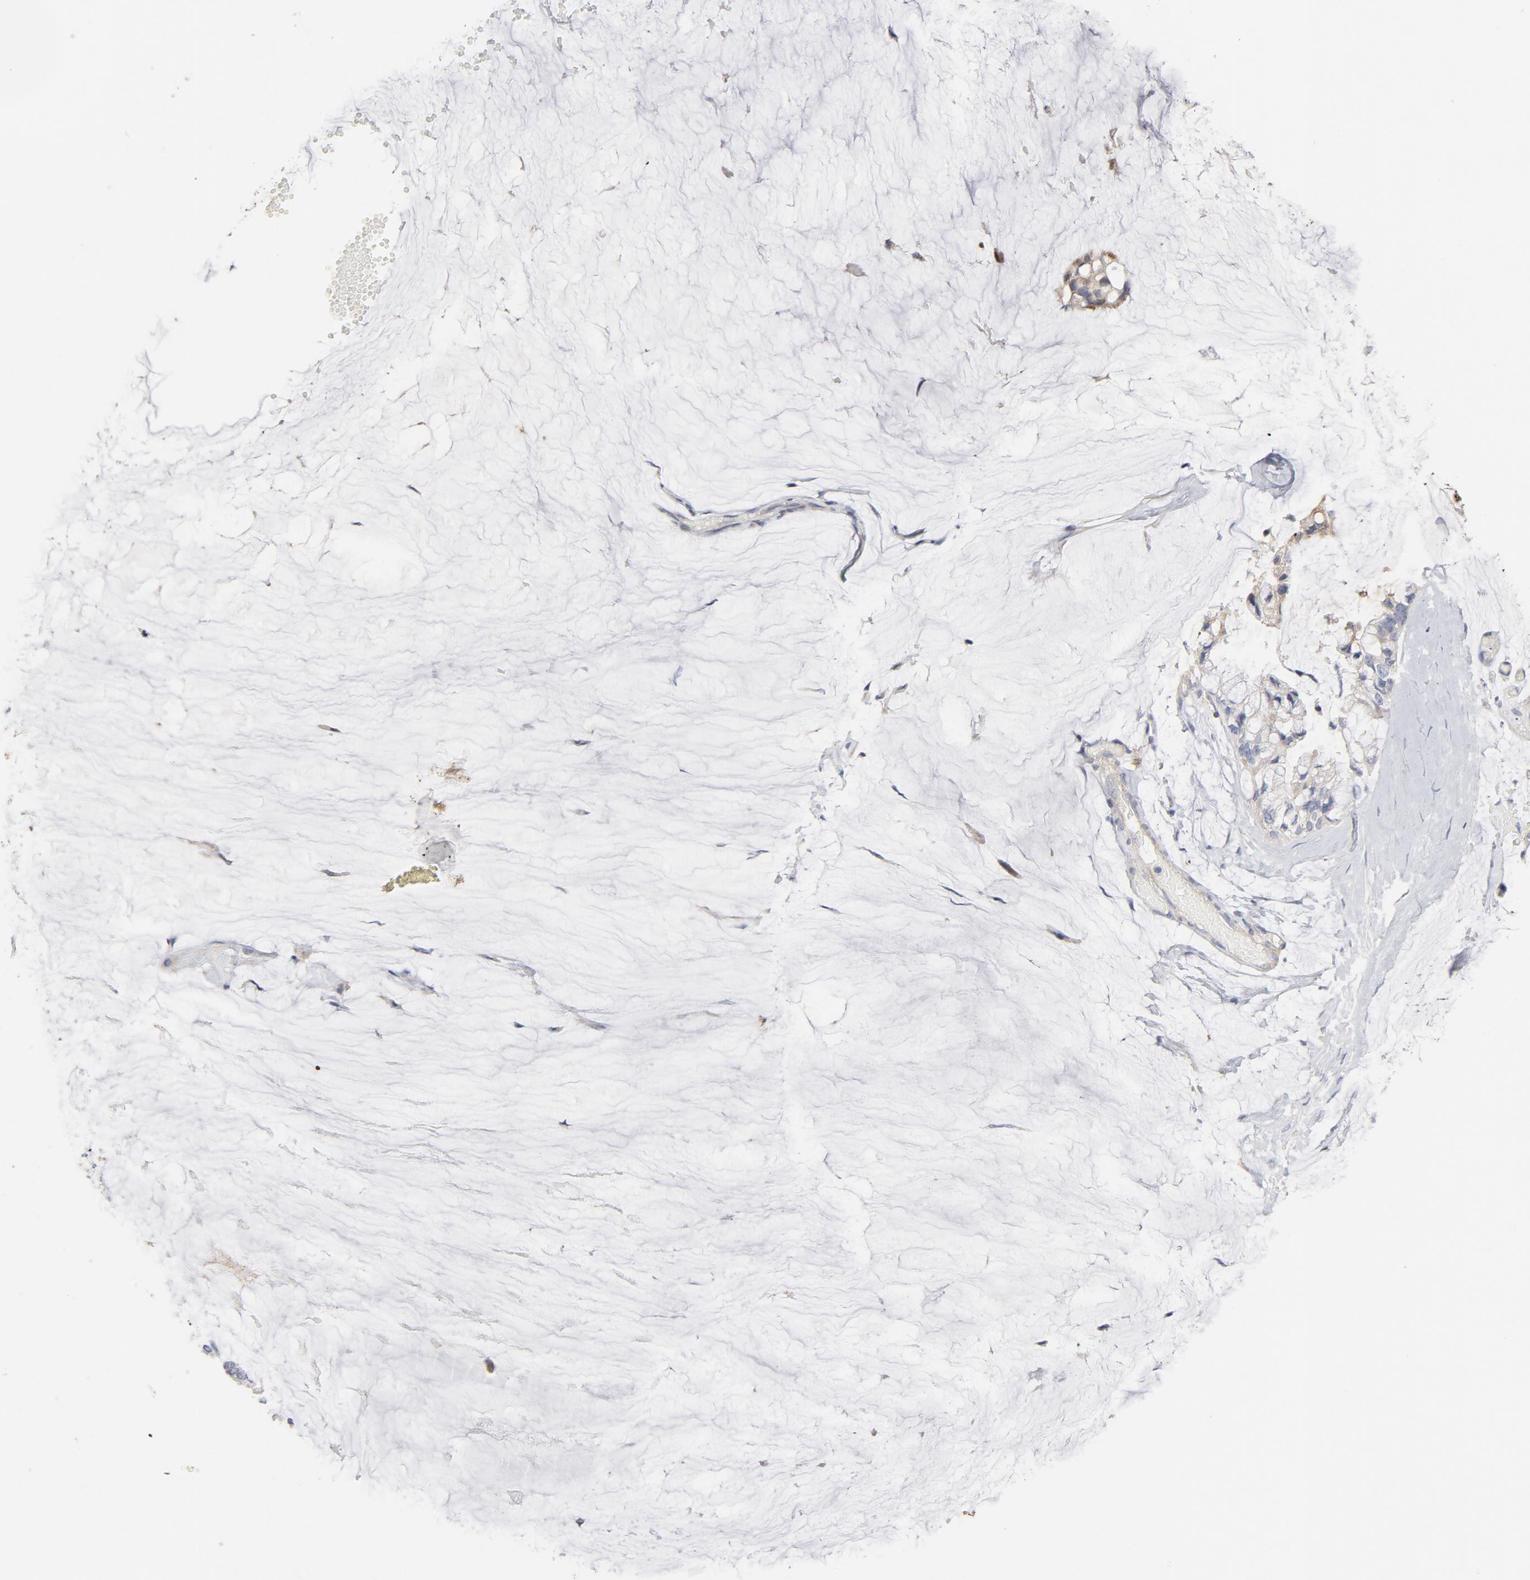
{"staining": {"intensity": "weak", "quantity": "25%-75%", "location": "cytoplasmic/membranous"}, "tissue": "ovarian cancer", "cell_type": "Tumor cells", "image_type": "cancer", "snomed": [{"axis": "morphology", "description": "Cystadenocarcinoma, mucinous, NOS"}, {"axis": "topography", "description": "Ovary"}], "caption": "High-power microscopy captured an IHC micrograph of mucinous cystadenocarcinoma (ovarian), revealing weak cytoplasmic/membranous positivity in approximately 25%-75% of tumor cells.", "gene": "ROCK1", "patient": {"sex": "female", "age": 39}}